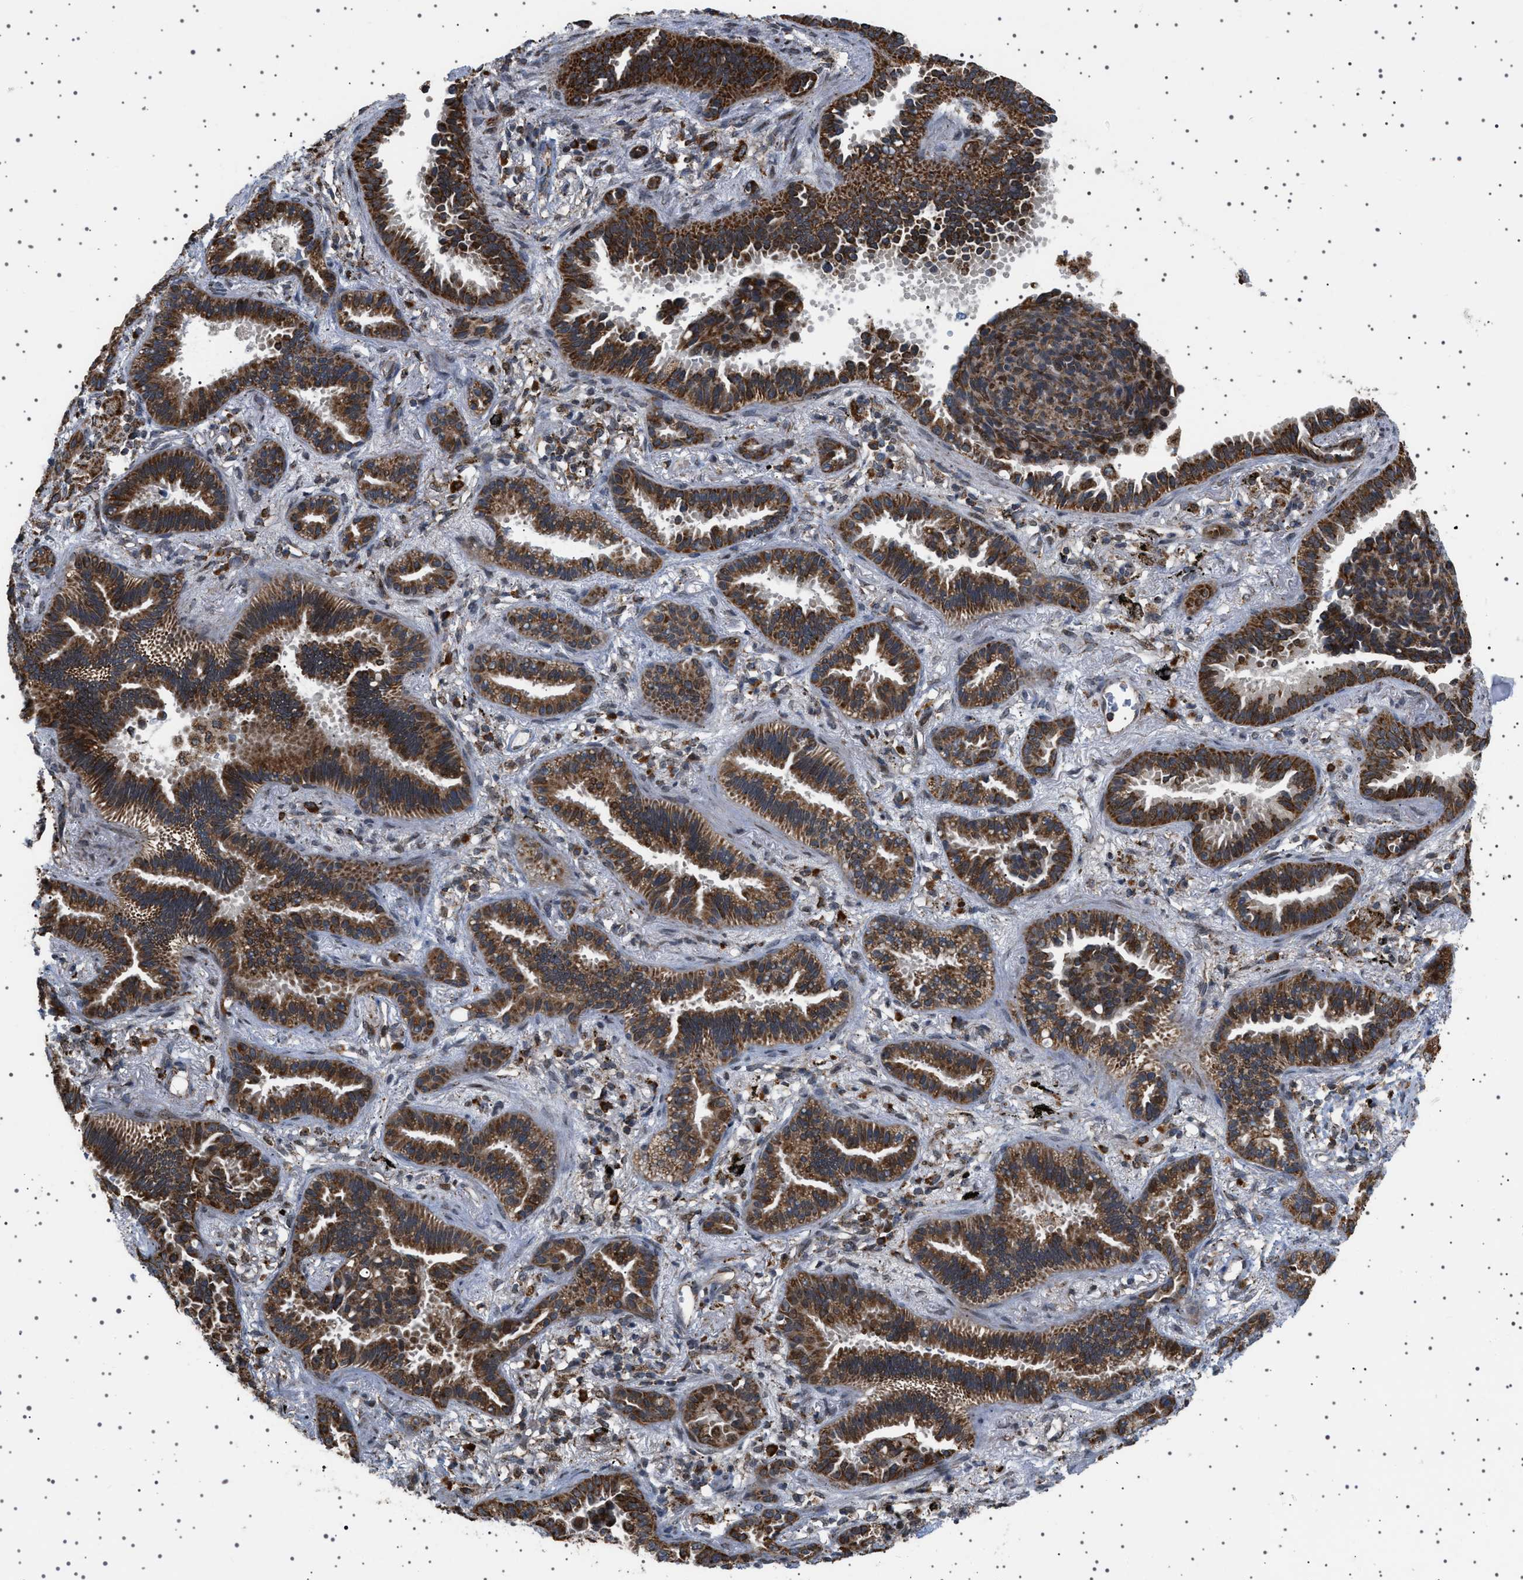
{"staining": {"intensity": "strong", "quantity": ">75%", "location": "cytoplasmic/membranous"}, "tissue": "lung cancer", "cell_type": "Tumor cells", "image_type": "cancer", "snomed": [{"axis": "morphology", "description": "Normal tissue, NOS"}, {"axis": "morphology", "description": "Adenocarcinoma, NOS"}, {"axis": "topography", "description": "Lung"}], "caption": "This is an image of immunohistochemistry staining of lung cancer, which shows strong expression in the cytoplasmic/membranous of tumor cells.", "gene": "MELK", "patient": {"sex": "male", "age": 59}}